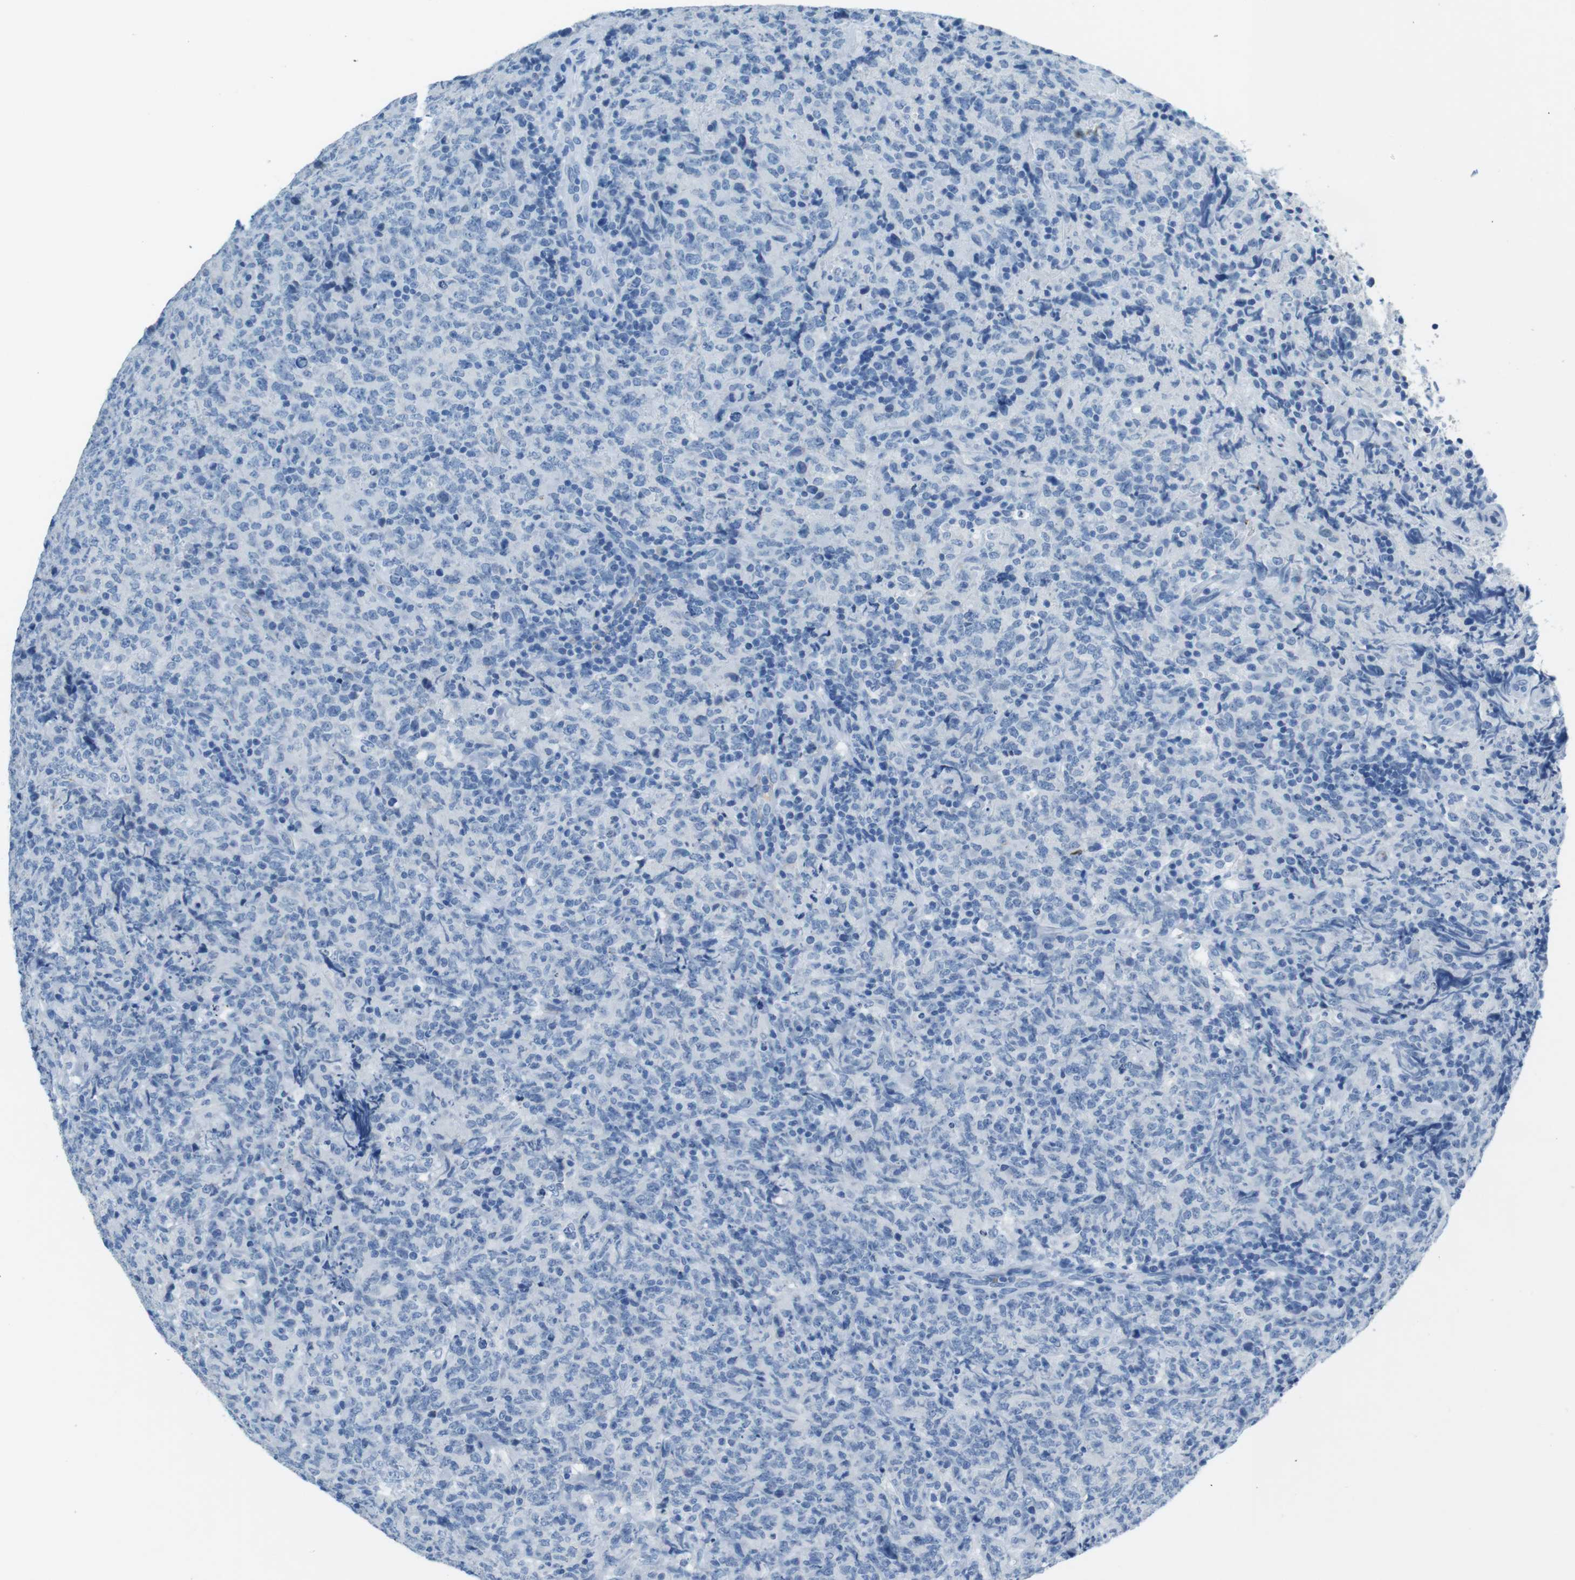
{"staining": {"intensity": "negative", "quantity": "none", "location": "none"}, "tissue": "lymphoma", "cell_type": "Tumor cells", "image_type": "cancer", "snomed": [{"axis": "morphology", "description": "Malignant lymphoma, non-Hodgkin's type, High grade"}, {"axis": "topography", "description": "Tonsil"}], "caption": "Protein analysis of high-grade malignant lymphoma, non-Hodgkin's type shows no significant expression in tumor cells.", "gene": "TFAP2C", "patient": {"sex": "female", "age": 36}}